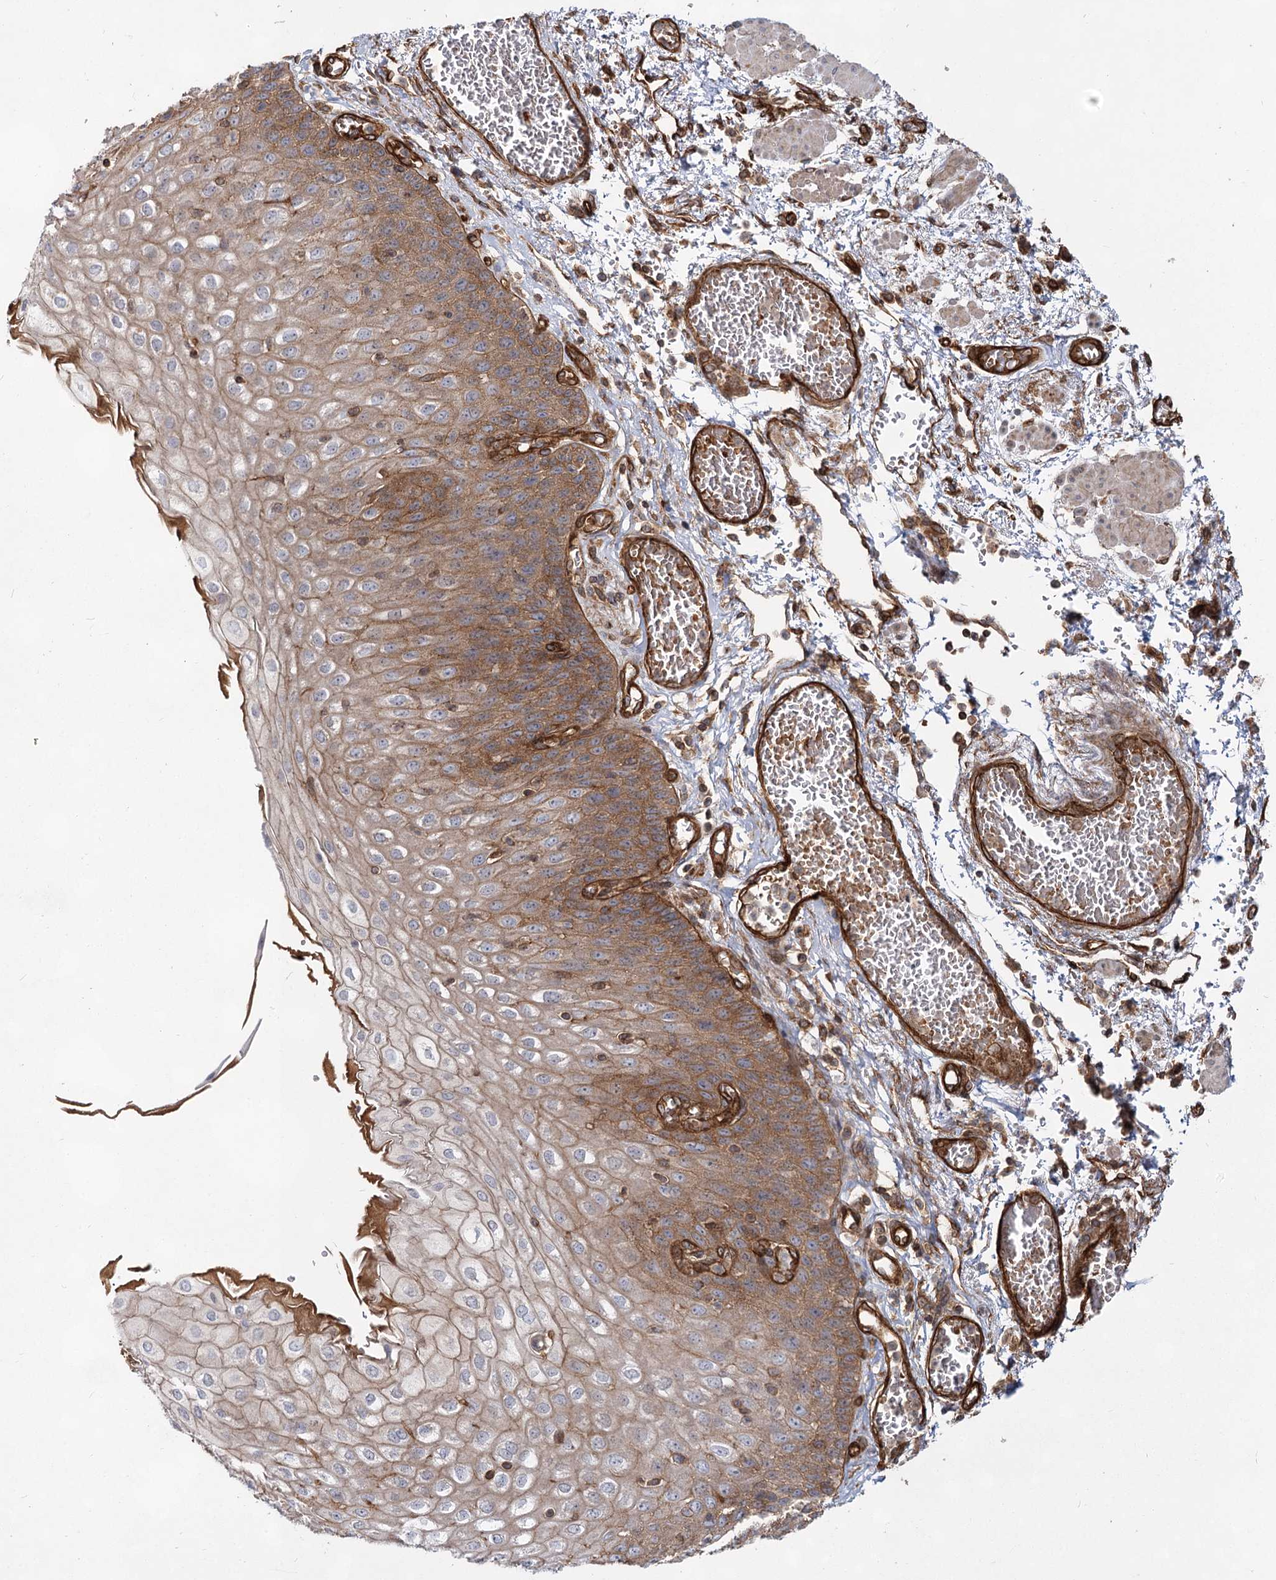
{"staining": {"intensity": "moderate", "quantity": ">75%", "location": "cytoplasmic/membranous"}, "tissue": "esophagus", "cell_type": "Squamous epithelial cells", "image_type": "normal", "snomed": [{"axis": "morphology", "description": "Normal tissue, NOS"}, {"axis": "topography", "description": "Esophagus"}], "caption": "The photomicrograph shows staining of unremarkable esophagus, revealing moderate cytoplasmic/membranous protein staining (brown color) within squamous epithelial cells.", "gene": "IQSEC1", "patient": {"sex": "male", "age": 81}}